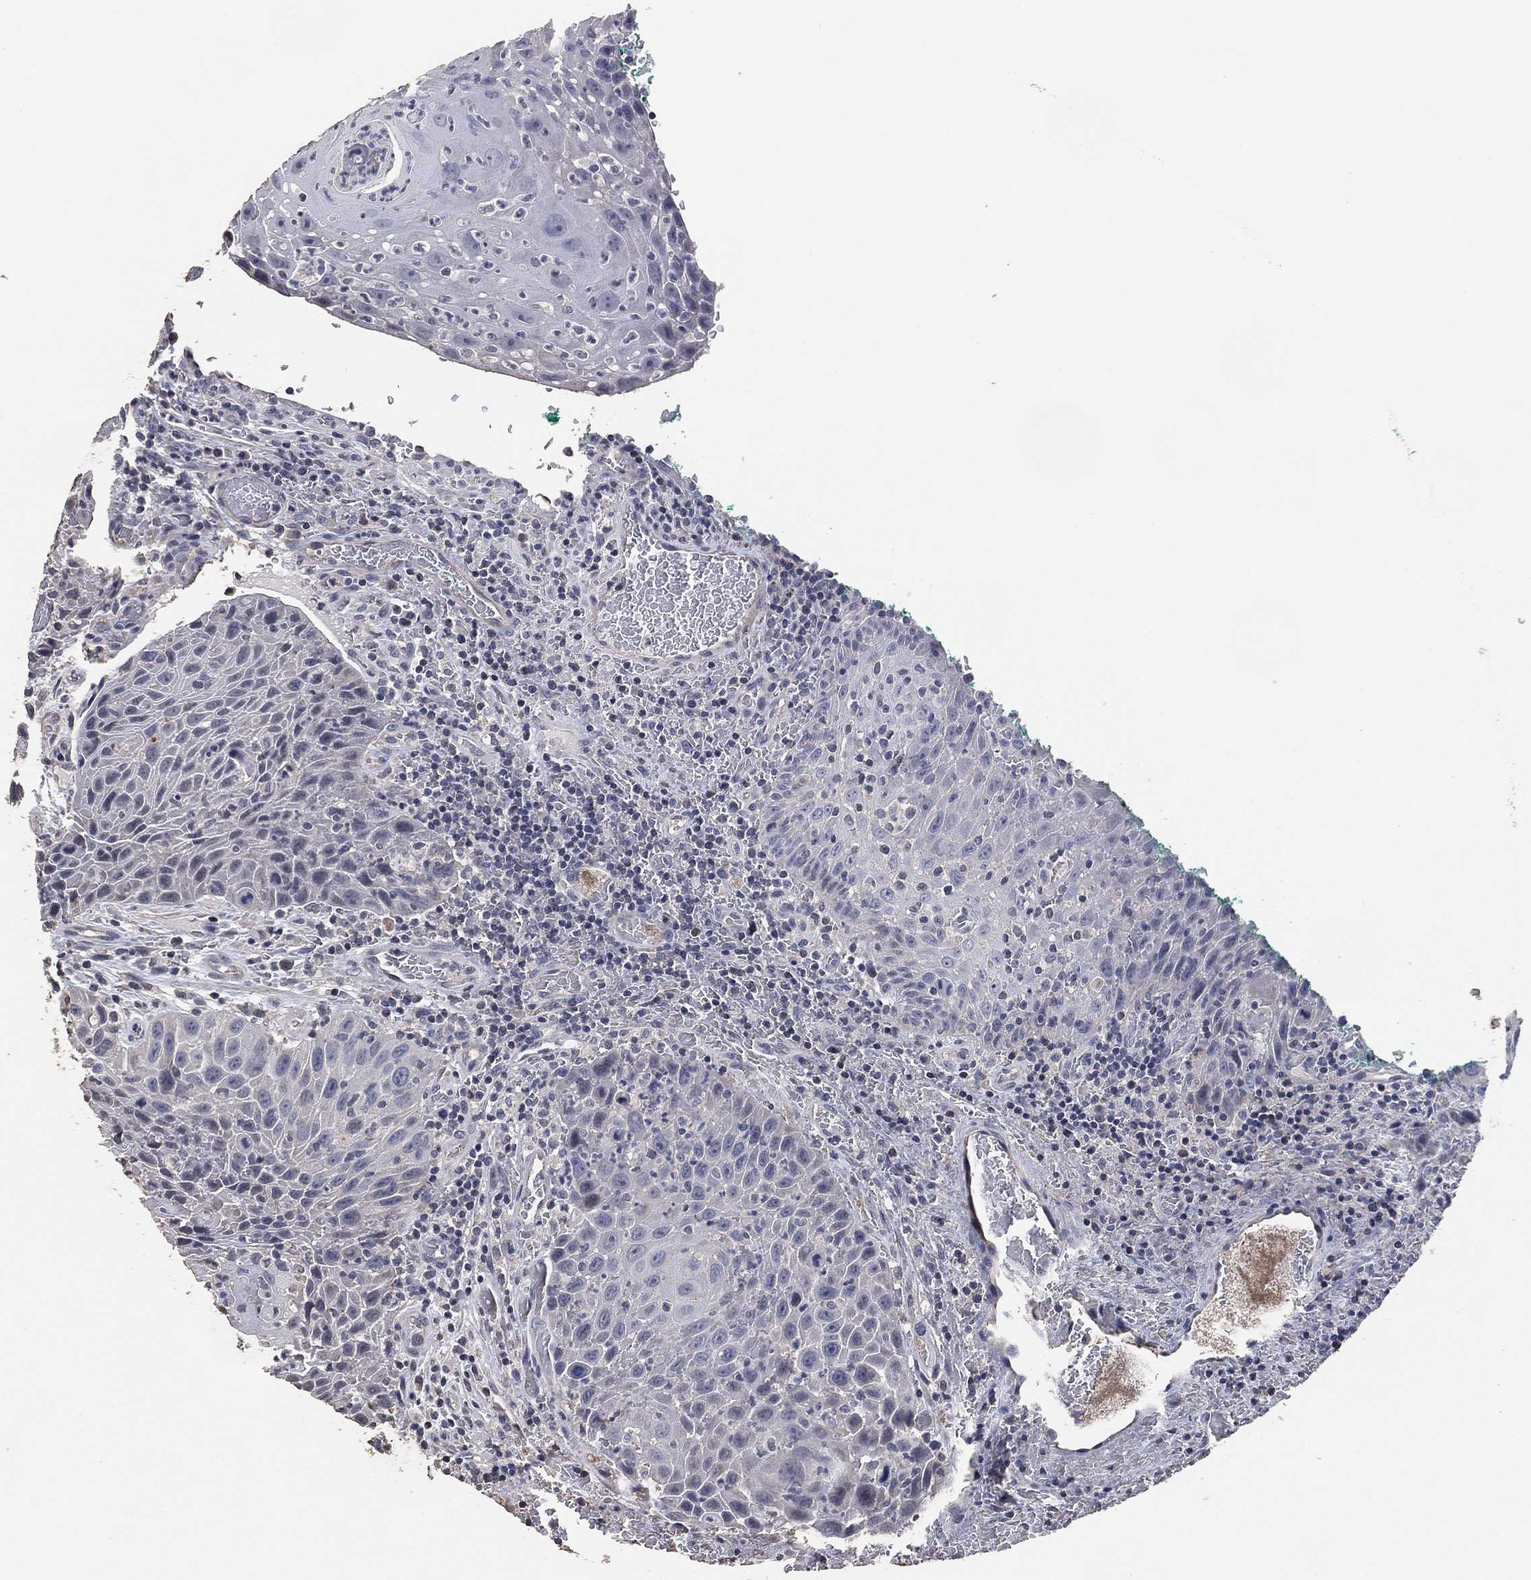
{"staining": {"intensity": "negative", "quantity": "none", "location": "none"}, "tissue": "head and neck cancer", "cell_type": "Tumor cells", "image_type": "cancer", "snomed": [{"axis": "morphology", "description": "Squamous cell carcinoma, NOS"}, {"axis": "topography", "description": "Head-Neck"}], "caption": "IHC image of neoplastic tissue: head and neck squamous cell carcinoma stained with DAB (3,3'-diaminobenzidine) reveals no significant protein staining in tumor cells.", "gene": "ADPRHL1", "patient": {"sex": "male", "age": 69}}